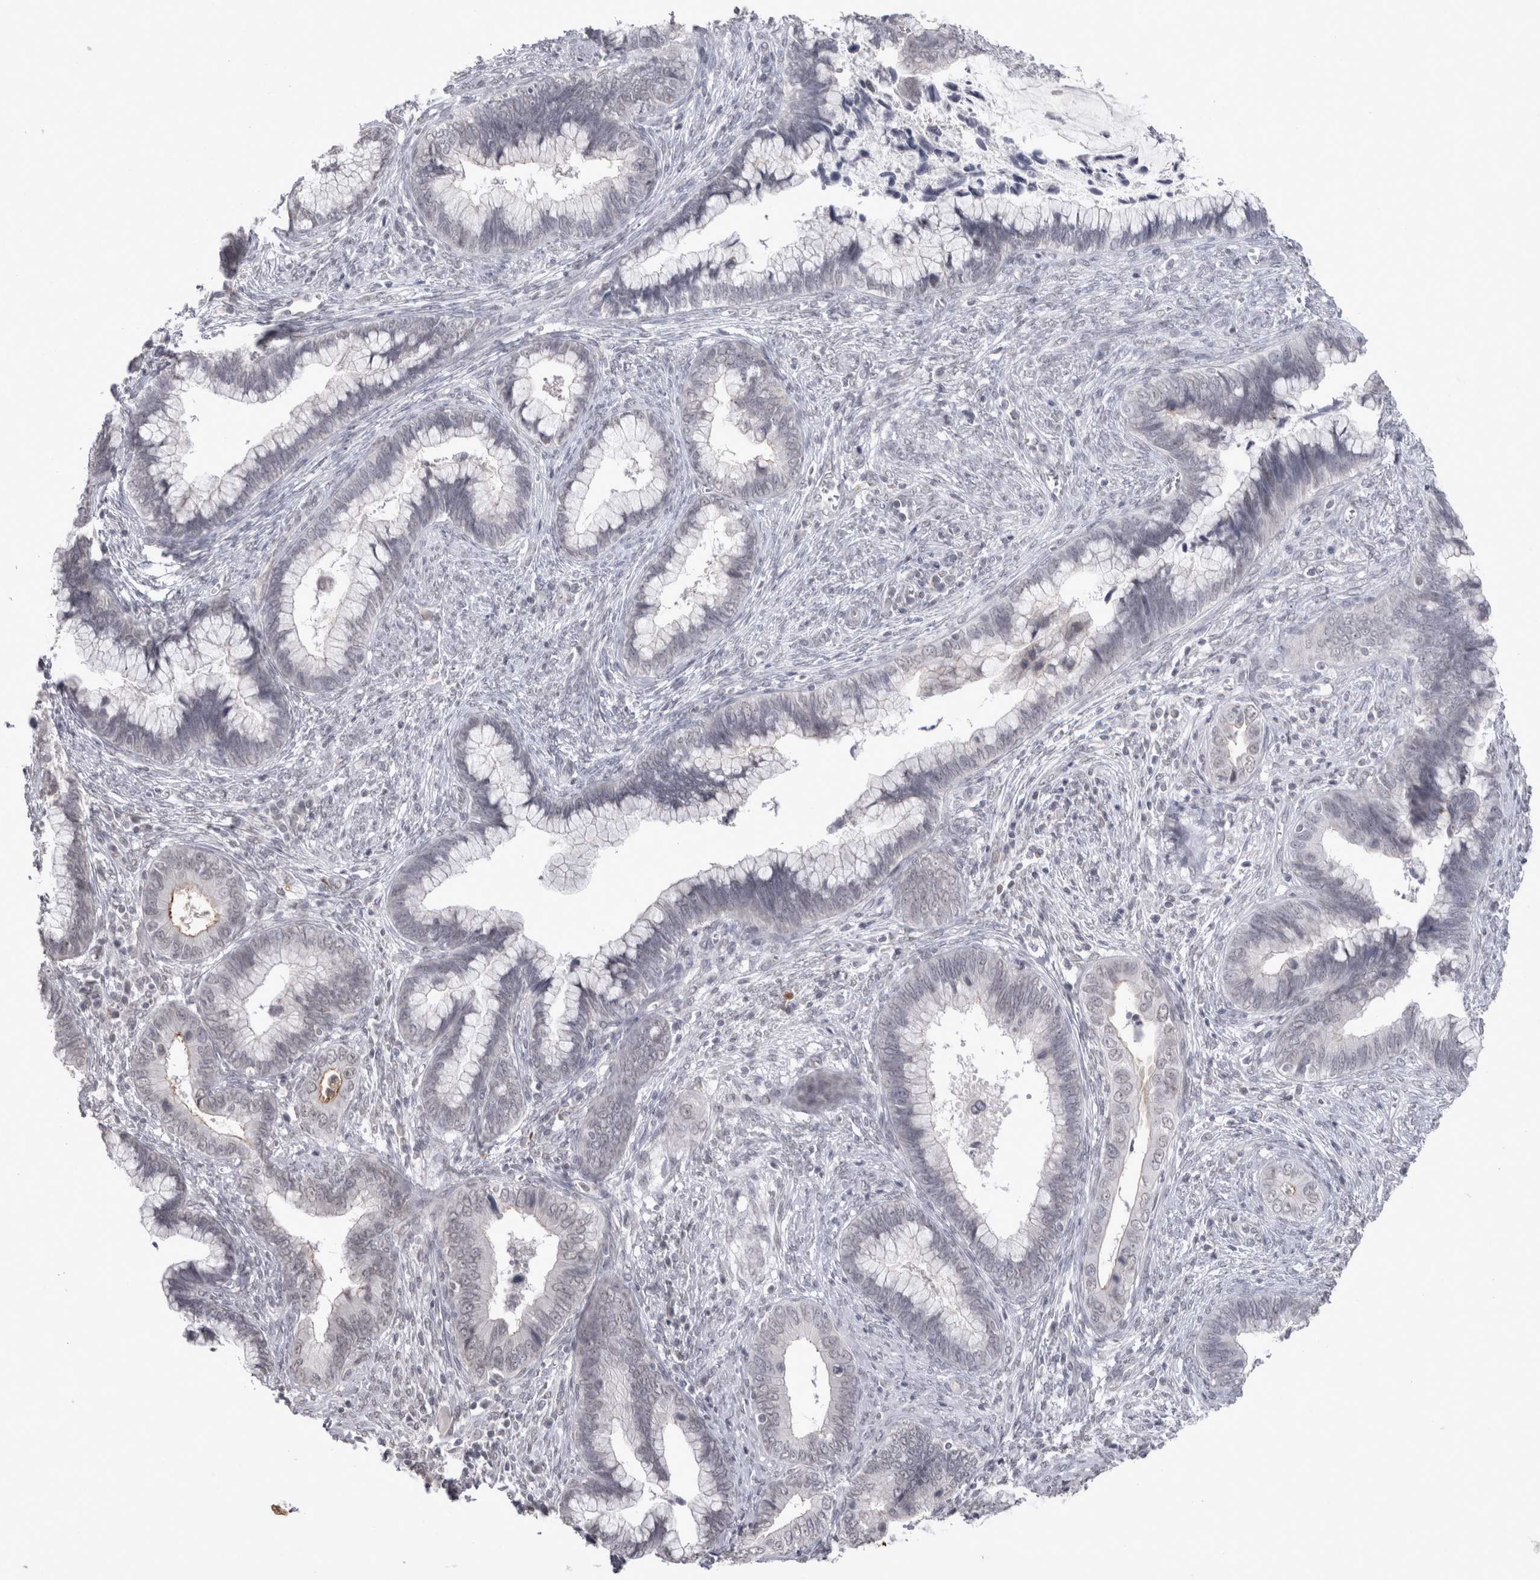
{"staining": {"intensity": "negative", "quantity": "none", "location": "none"}, "tissue": "cervical cancer", "cell_type": "Tumor cells", "image_type": "cancer", "snomed": [{"axis": "morphology", "description": "Adenocarcinoma, NOS"}, {"axis": "topography", "description": "Cervix"}], "caption": "This is an IHC photomicrograph of cervical cancer (adenocarcinoma). There is no expression in tumor cells.", "gene": "DDX4", "patient": {"sex": "female", "age": 44}}